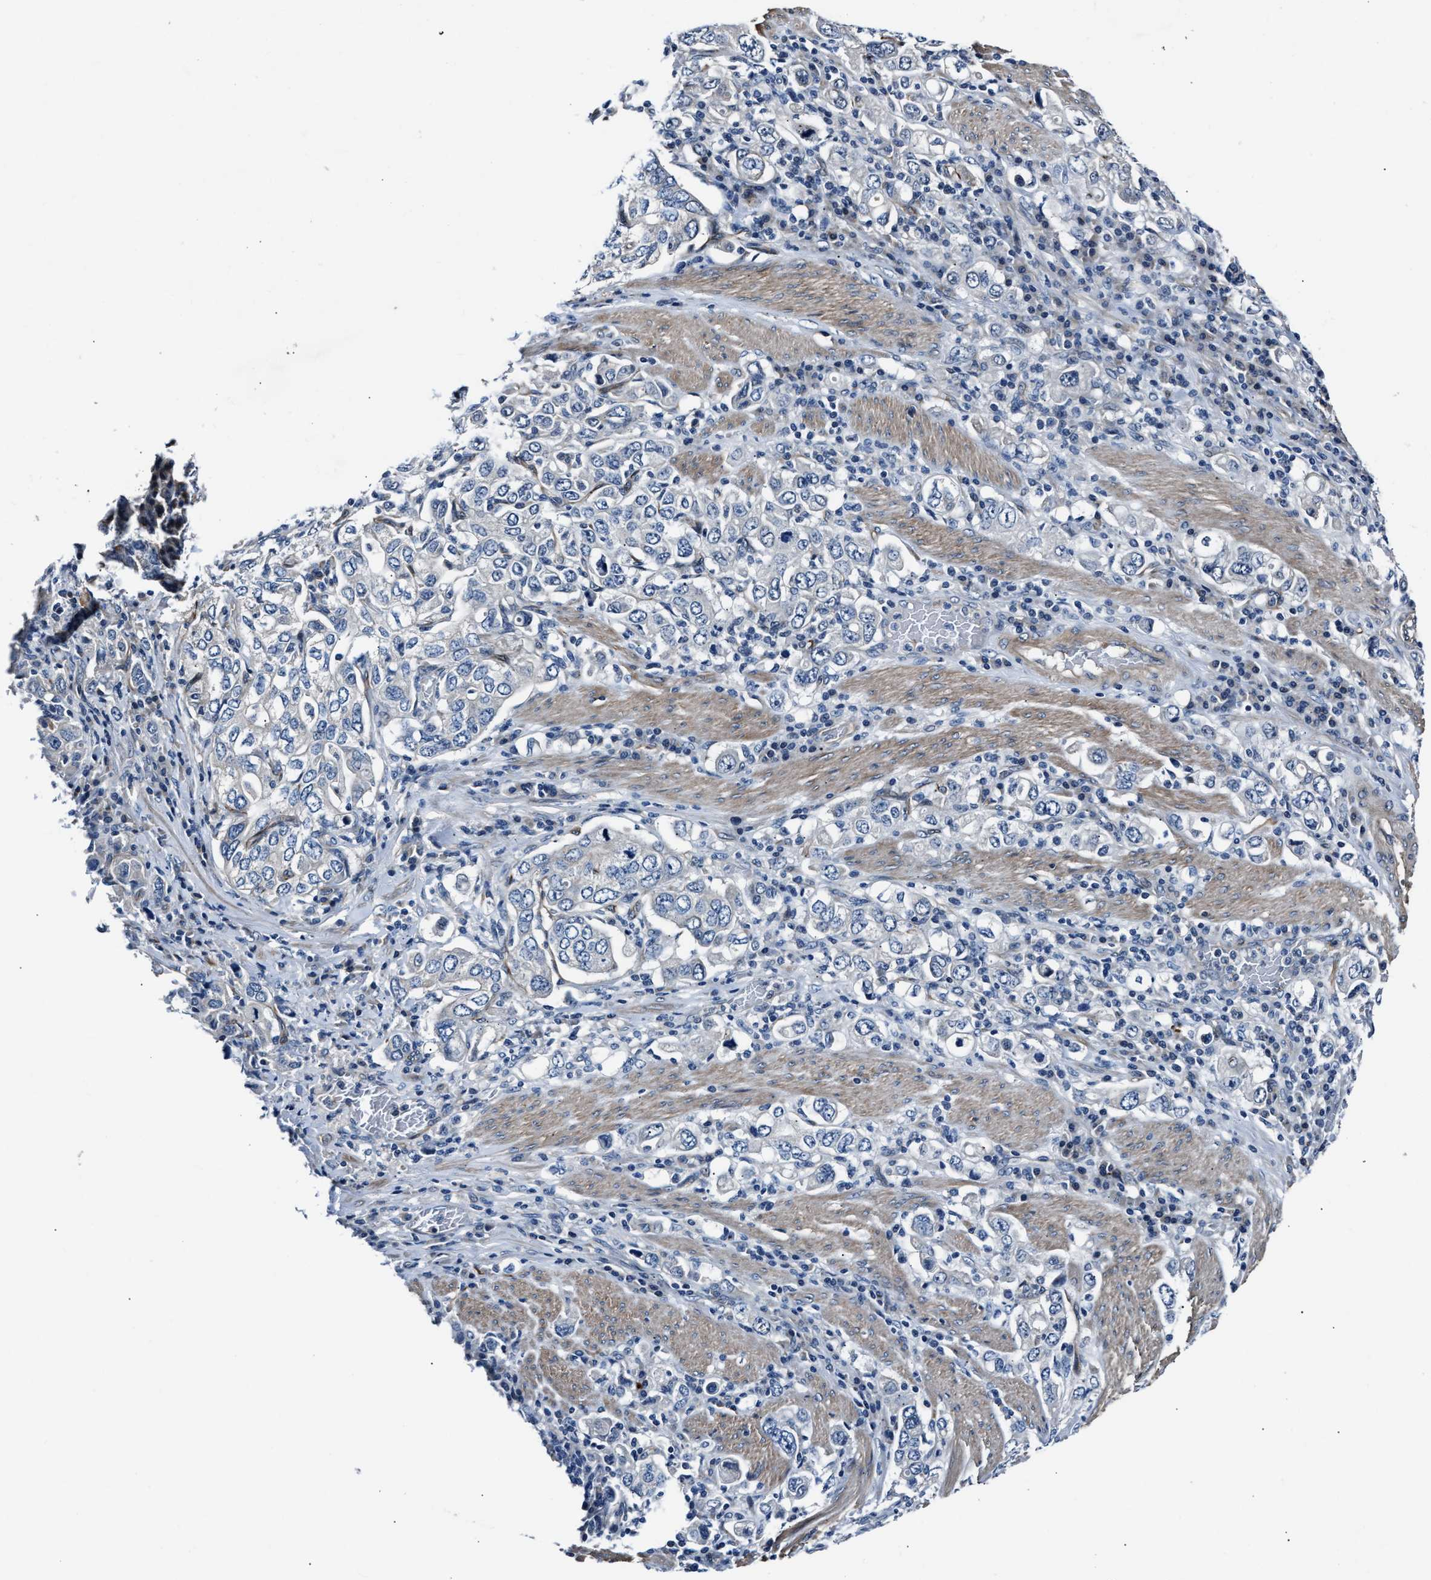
{"staining": {"intensity": "negative", "quantity": "none", "location": "none"}, "tissue": "stomach cancer", "cell_type": "Tumor cells", "image_type": "cancer", "snomed": [{"axis": "morphology", "description": "Adenocarcinoma, NOS"}, {"axis": "topography", "description": "Stomach, upper"}], "caption": "High magnification brightfield microscopy of stomach adenocarcinoma stained with DAB (brown) and counterstained with hematoxylin (blue): tumor cells show no significant staining.", "gene": "MPDZ", "patient": {"sex": "male", "age": 62}}